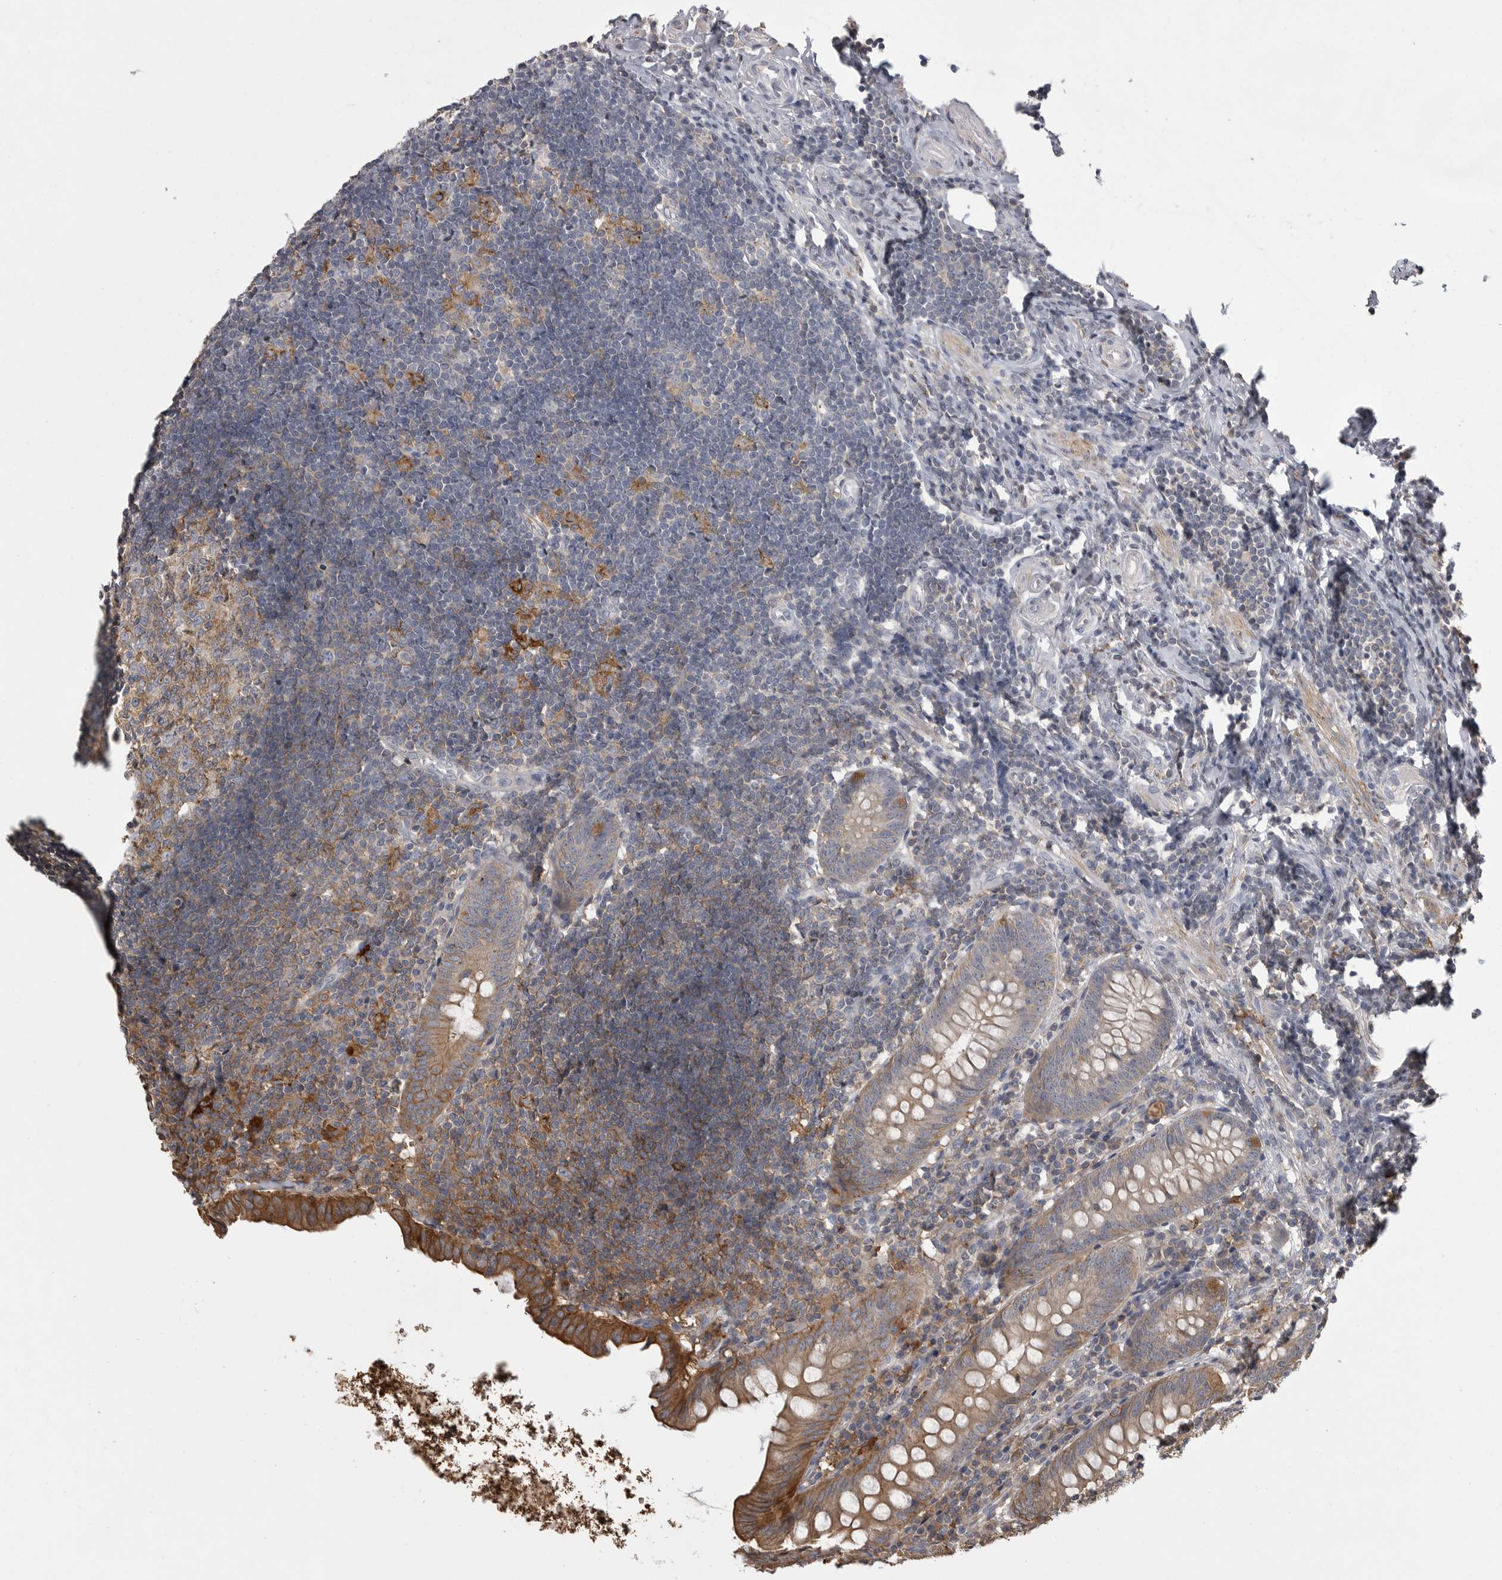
{"staining": {"intensity": "moderate", "quantity": ">75%", "location": "cytoplasmic/membranous"}, "tissue": "appendix", "cell_type": "Glandular cells", "image_type": "normal", "snomed": [{"axis": "morphology", "description": "Normal tissue, NOS"}, {"axis": "topography", "description": "Appendix"}], "caption": "This photomicrograph shows IHC staining of benign appendix, with medium moderate cytoplasmic/membranous expression in about >75% of glandular cells.", "gene": "CMTM6", "patient": {"sex": "female", "age": 54}}